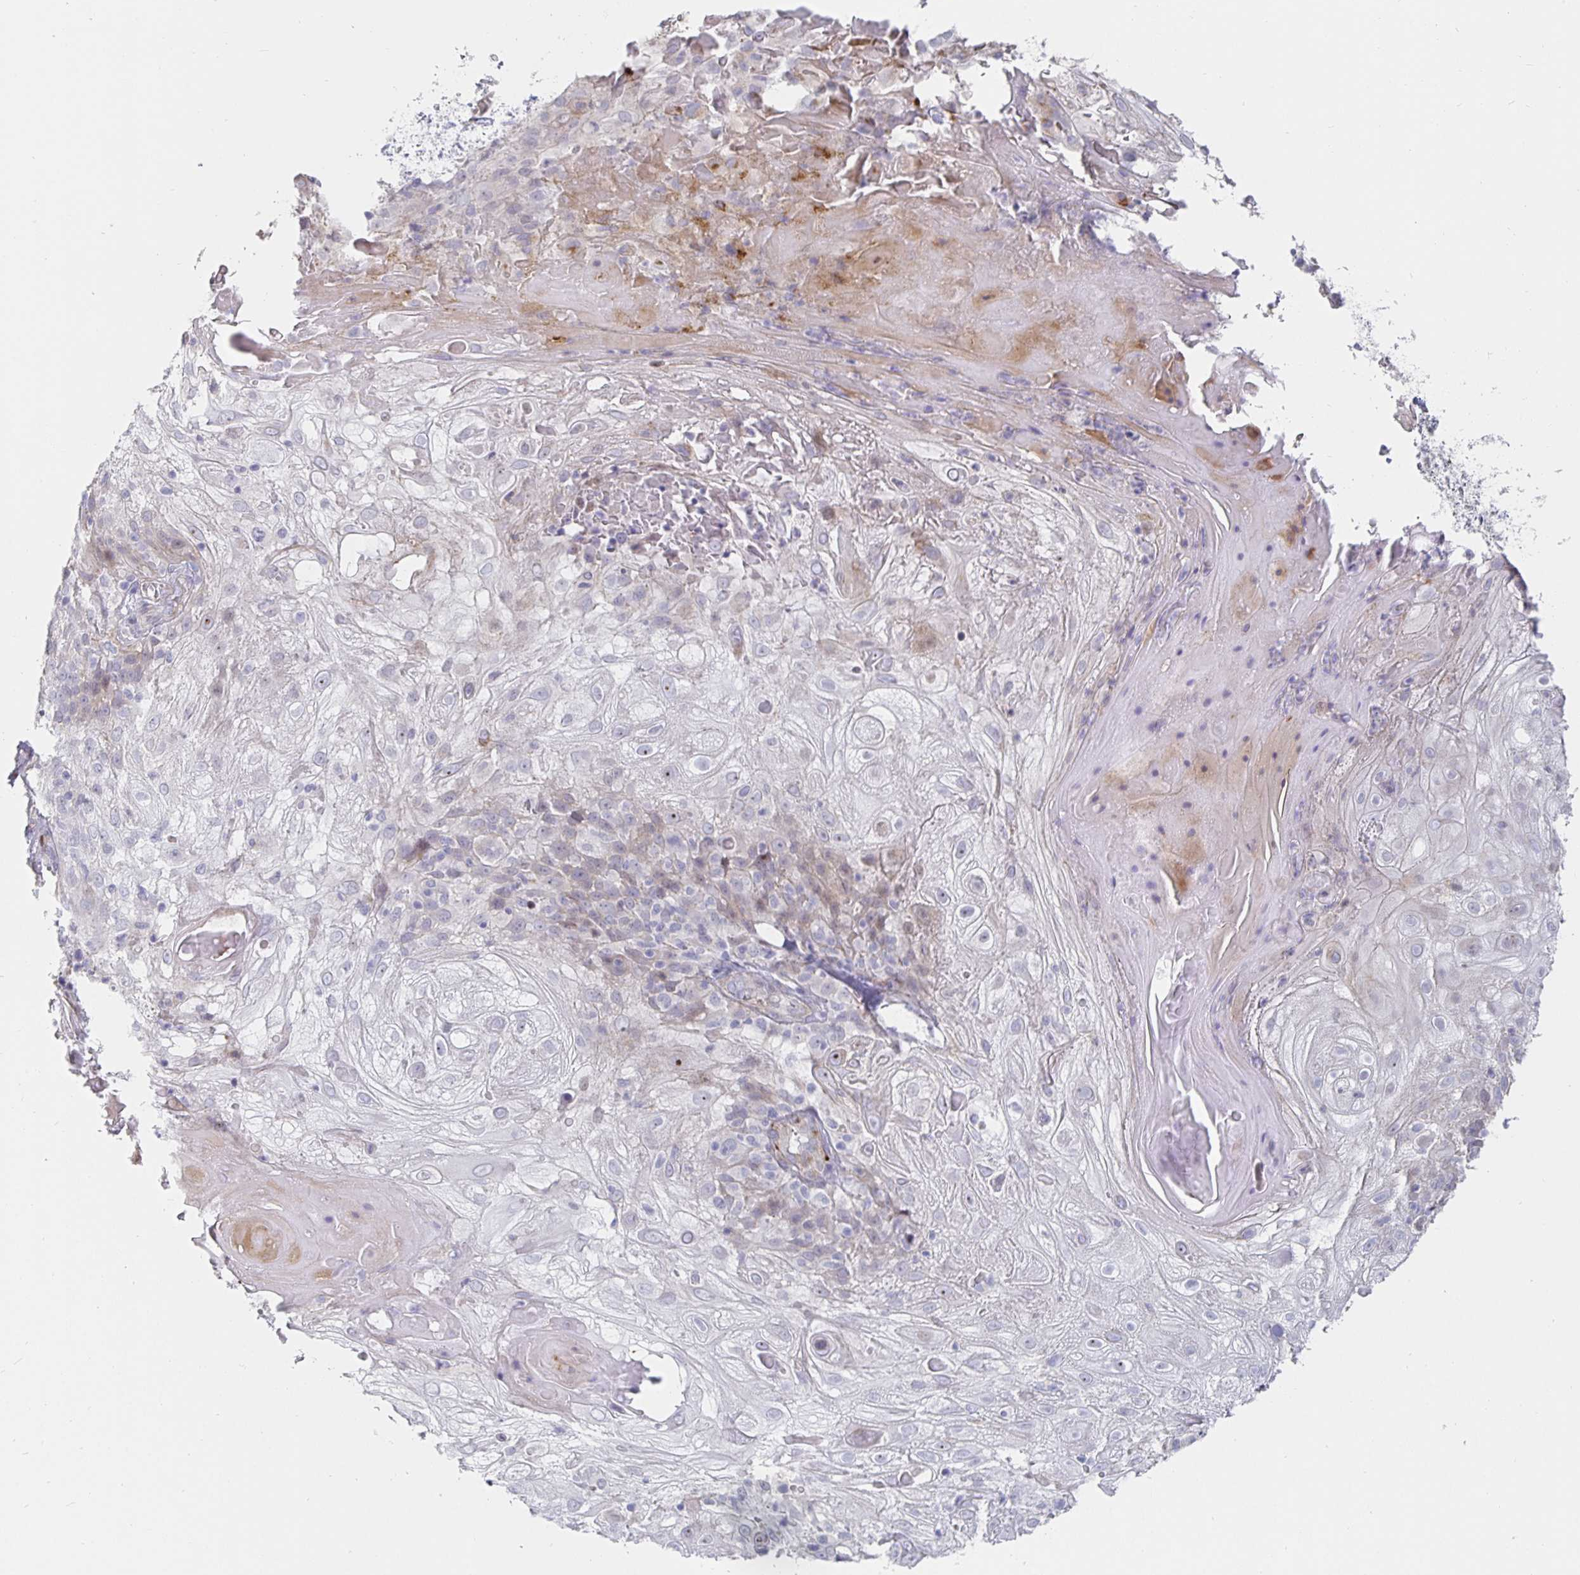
{"staining": {"intensity": "negative", "quantity": "none", "location": "none"}, "tissue": "skin cancer", "cell_type": "Tumor cells", "image_type": "cancer", "snomed": [{"axis": "morphology", "description": "Normal tissue, NOS"}, {"axis": "morphology", "description": "Squamous cell carcinoma, NOS"}, {"axis": "topography", "description": "Skin"}], "caption": "Immunohistochemistry histopathology image of human skin cancer (squamous cell carcinoma) stained for a protein (brown), which demonstrates no staining in tumor cells.", "gene": "S100G", "patient": {"sex": "female", "age": 83}}